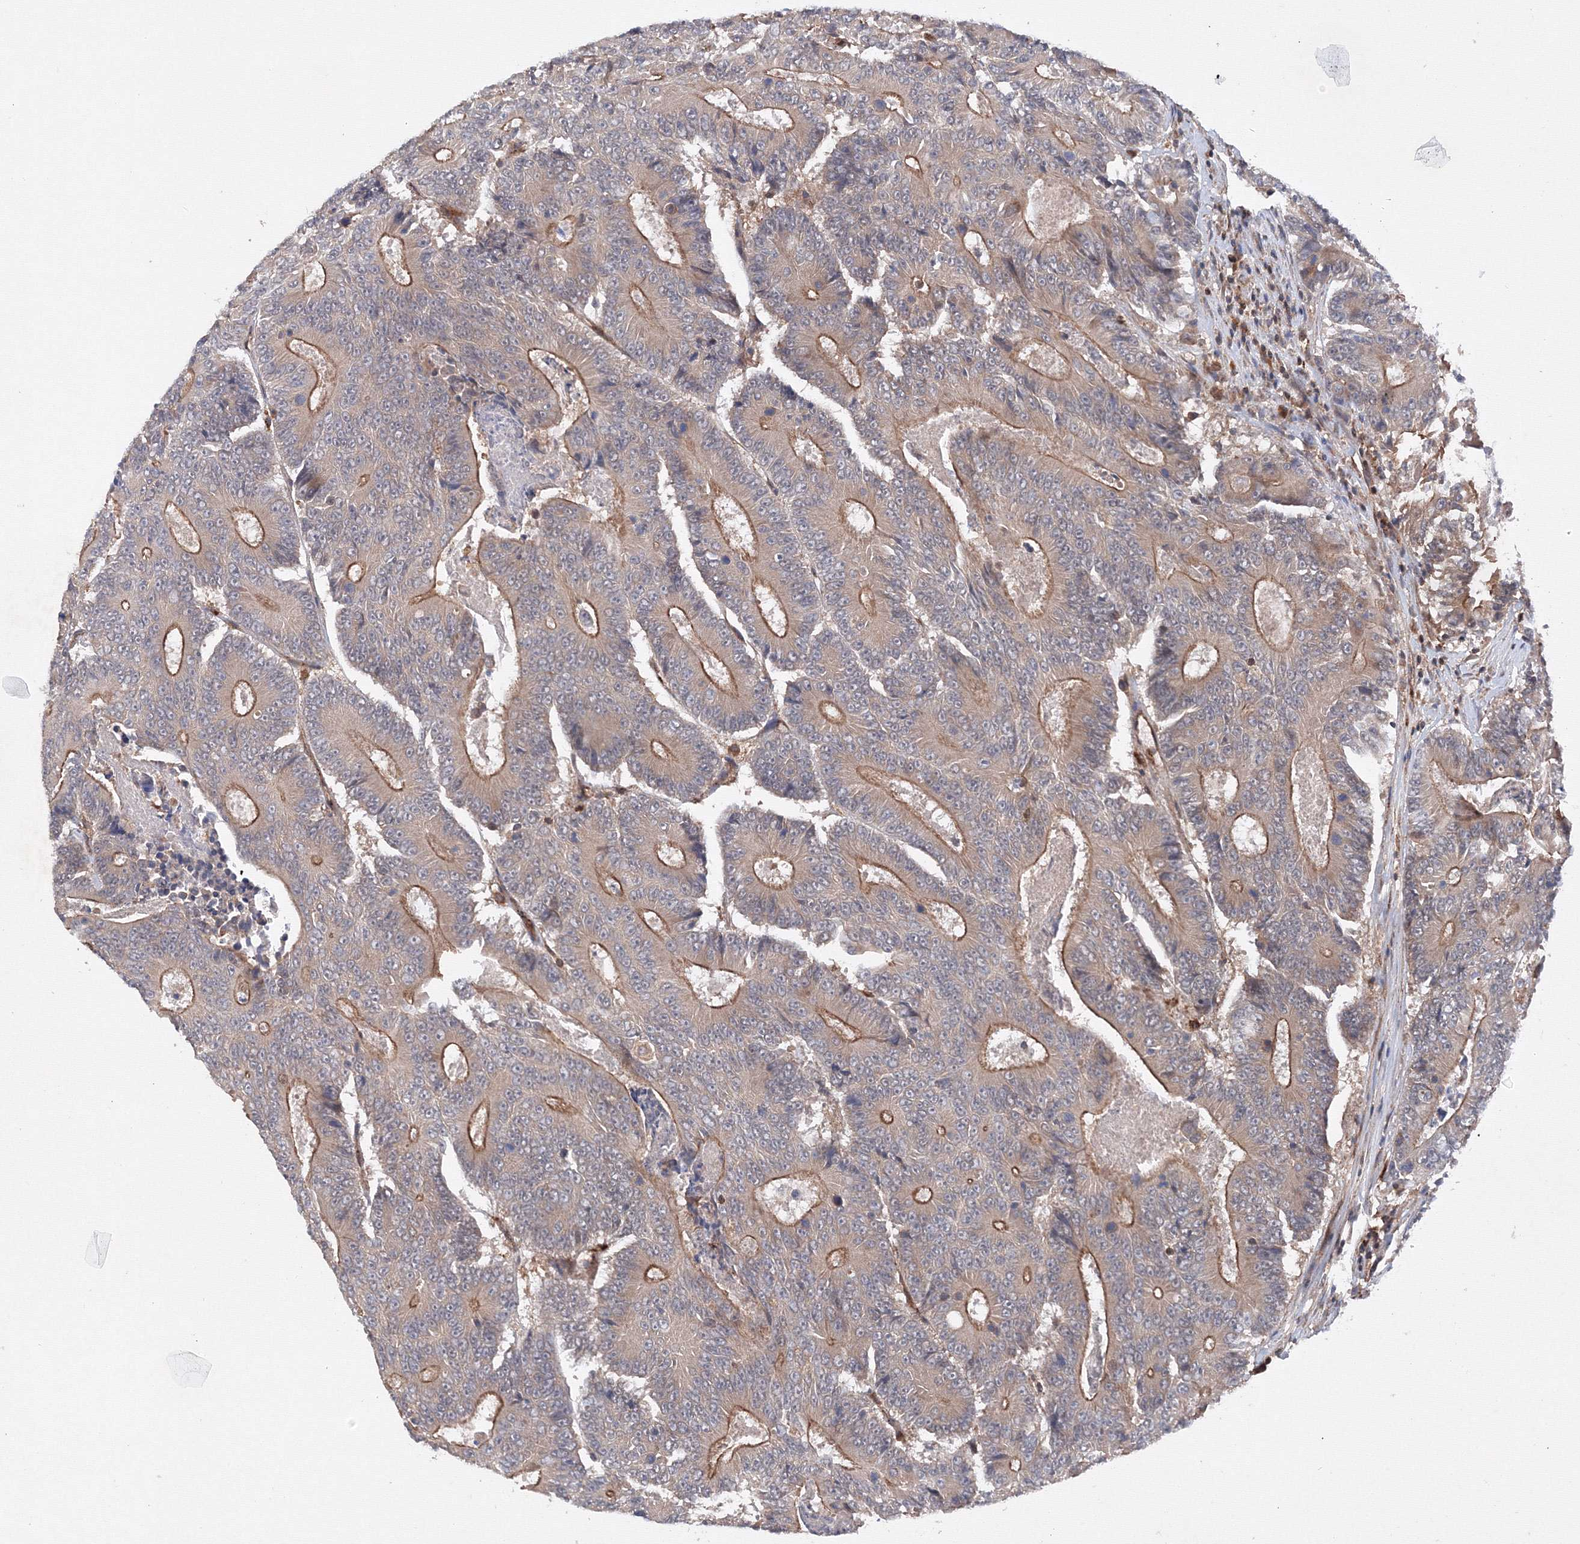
{"staining": {"intensity": "moderate", "quantity": "<25%", "location": "cytoplasmic/membranous"}, "tissue": "colorectal cancer", "cell_type": "Tumor cells", "image_type": "cancer", "snomed": [{"axis": "morphology", "description": "Adenocarcinoma, NOS"}, {"axis": "topography", "description": "Colon"}], "caption": "Colorectal cancer (adenocarcinoma) stained with immunohistochemistry (IHC) reveals moderate cytoplasmic/membranous positivity in about <25% of tumor cells.", "gene": "DCTD", "patient": {"sex": "male", "age": 83}}